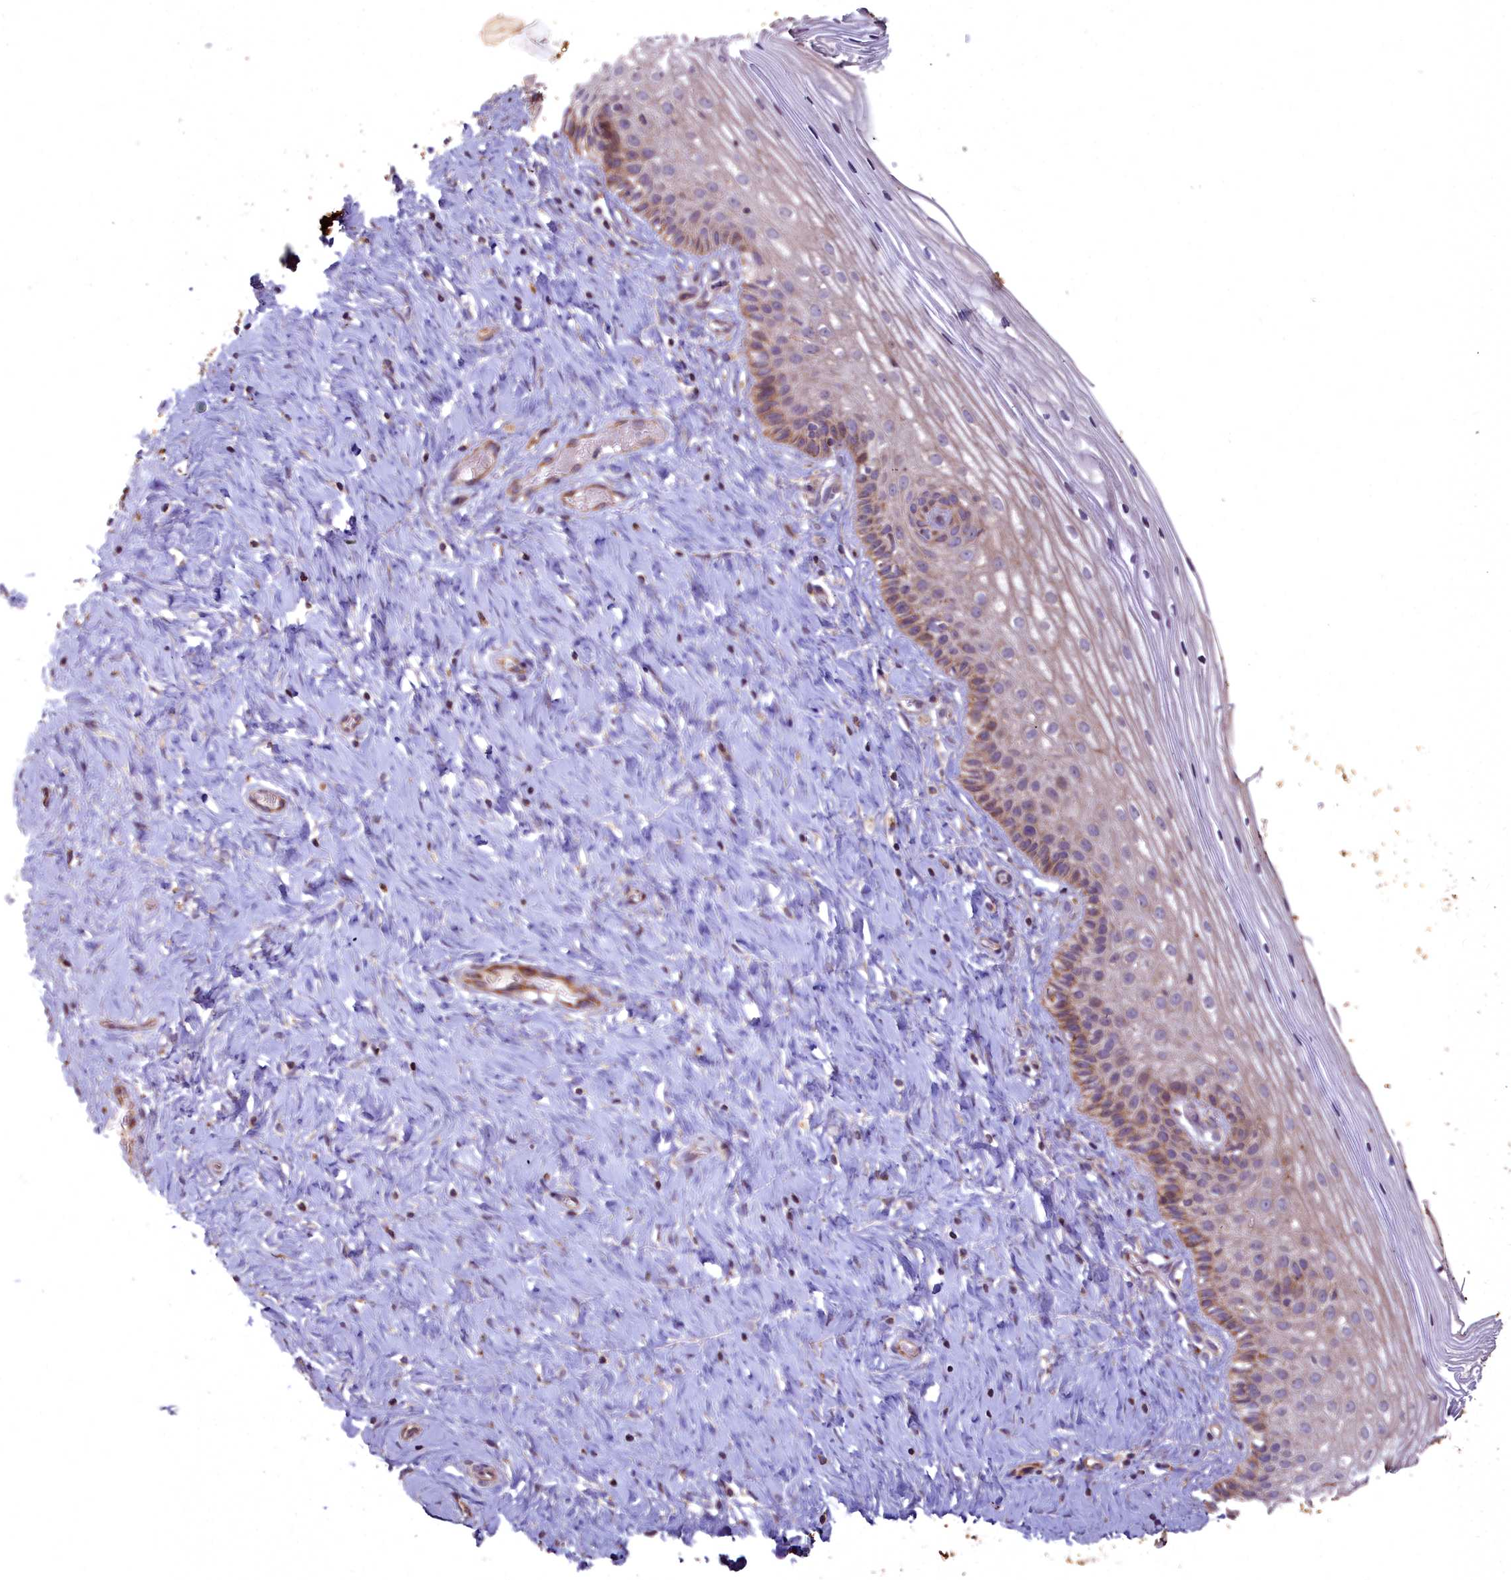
{"staining": {"intensity": "weak", "quantity": ">75%", "location": "cytoplasmic/membranous"}, "tissue": "cervix", "cell_type": "Glandular cells", "image_type": "normal", "snomed": [{"axis": "morphology", "description": "Normal tissue, NOS"}, {"axis": "topography", "description": "Cervix"}], "caption": "Immunohistochemical staining of unremarkable cervix reveals >75% levels of weak cytoplasmic/membranous protein positivity in about >75% of glandular cells. The protein of interest is stained brown, and the nuclei are stained in blue (DAB (3,3'-diaminobenzidine) IHC with brightfield microscopy, high magnification).", "gene": "COX11", "patient": {"sex": "female", "age": 33}}